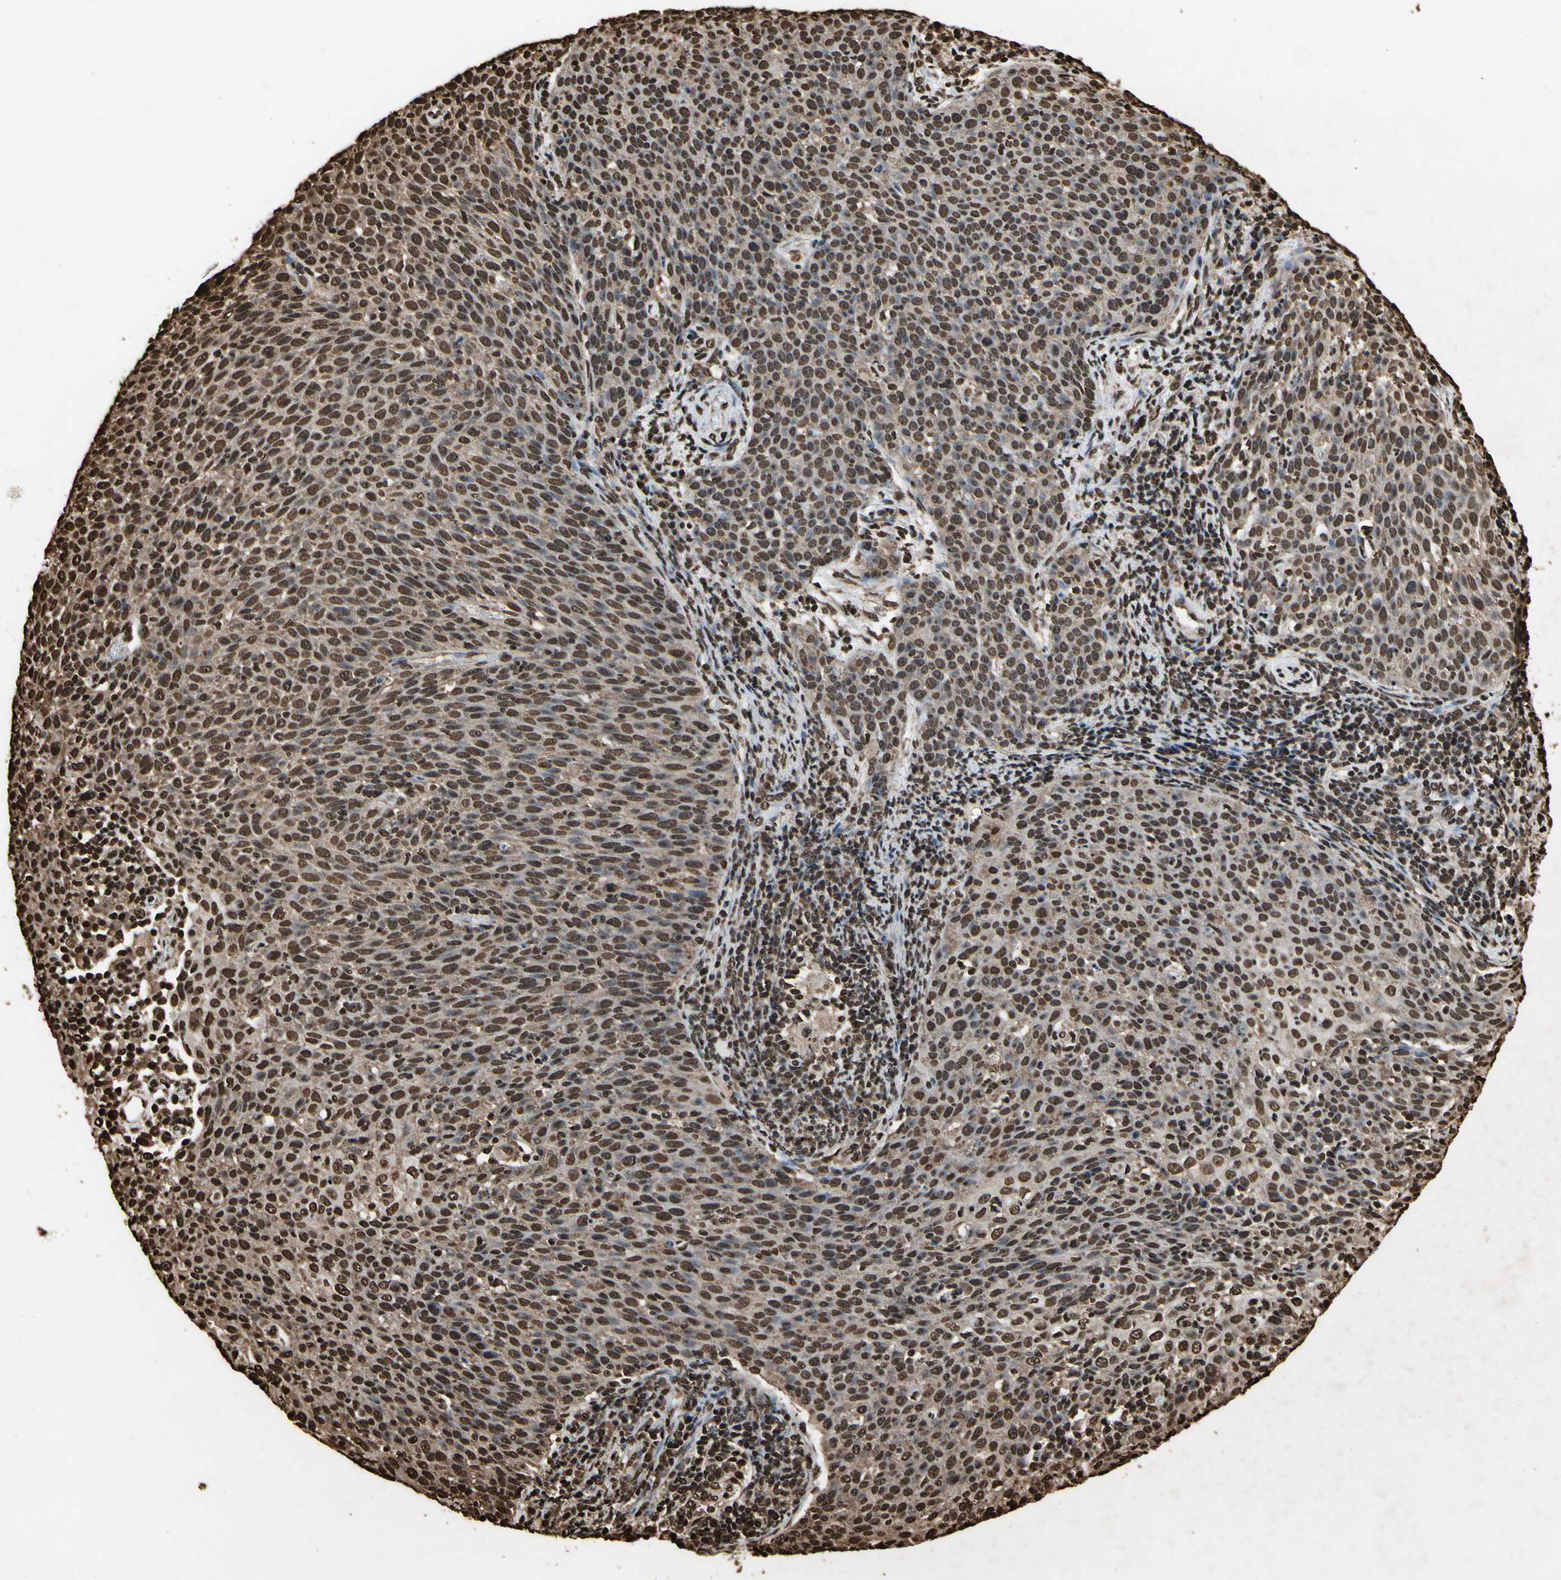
{"staining": {"intensity": "strong", "quantity": ">75%", "location": "cytoplasmic/membranous,nuclear"}, "tissue": "cervical cancer", "cell_type": "Tumor cells", "image_type": "cancer", "snomed": [{"axis": "morphology", "description": "Squamous cell carcinoma, NOS"}, {"axis": "topography", "description": "Cervix"}], "caption": "Strong cytoplasmic/membranous and nuclear protein staining is present in about >75% of tumor cells in squamous cell carcinoma (cervical). (brown staining indicates protein expression, while blue staining denotes nuclei).", "gene": "HNRNPK", "patient": {"sex": "female", "age": 38}}